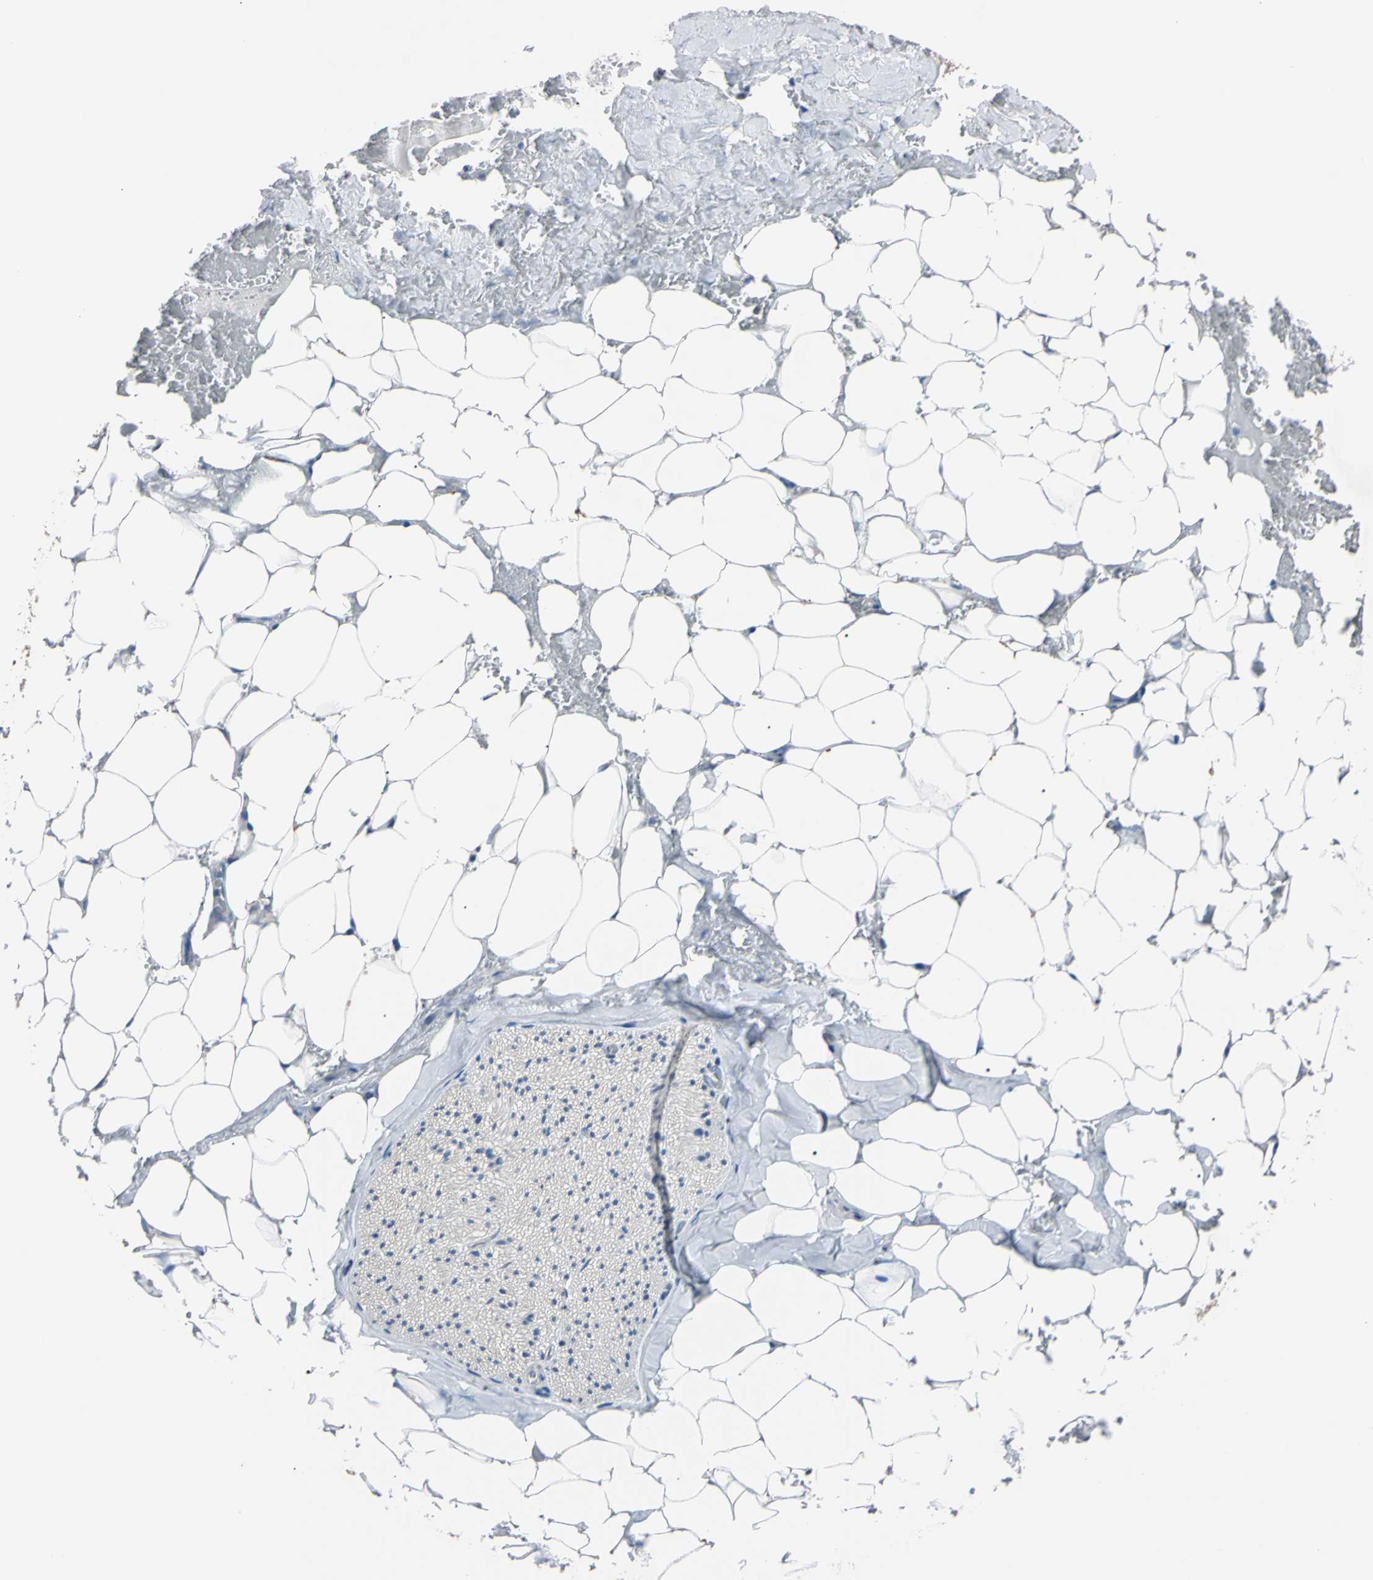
{"staining": {"intensity": "negative", "quantity": "none", "location": "none"}, "tissue": "adipose tissue", "cell_type": "Adipocytes", "image_type": "normal", "snomed": [{"axis": "morphology", "description": "Normal tissue, NOS"}, {"axis": "topography", "description": "Peripheral nerve tissue"}], "caption": "Photomicrograph shows no significant protein positivity in adipocytes of normal adipose tissue. Nuclei are stained in blue.", "gene": "PNKD", "patient": {"sex": "male", "age": 70}}